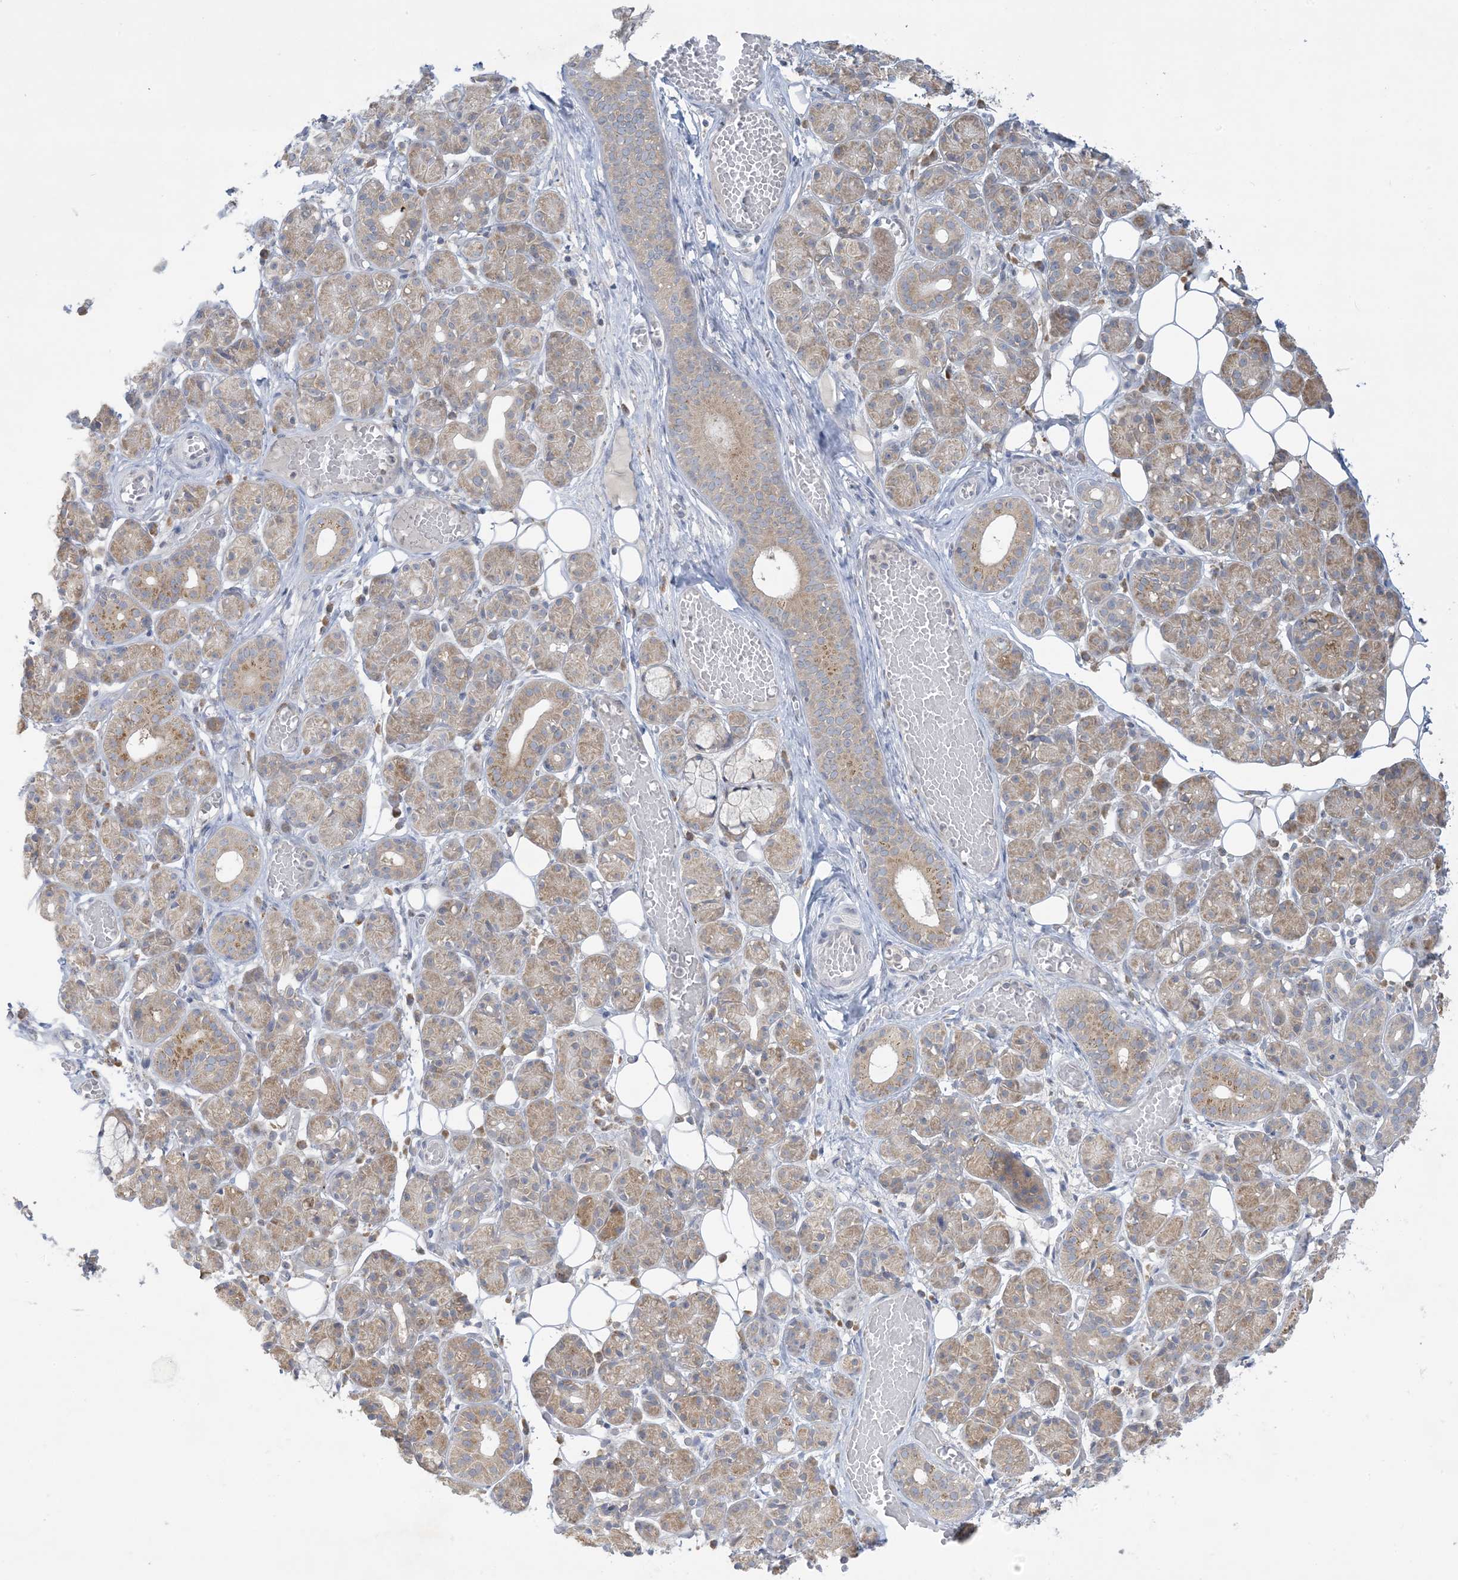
{"staining": {"intensity": "moderate", "quantity": ">75%", "location": "cytoplasmic/membranous"}, "tissue": "salivary gland", "cell_type": "Glandular cells", "image_type": "normal", "snomed": [{"axis": "morphology", "description": "Normal tissue, NOS"}, {"axis": "topography", "description": "Salivary gland"}], "caption": "An image showing moderate cytoplasmic/membranous staining in about >75% of glandular cells in benign salivary gland, as visualized by brown immunohistochemical staining.", "gene": "RPP40", "patient": {"sex": "male", "age": 63}}